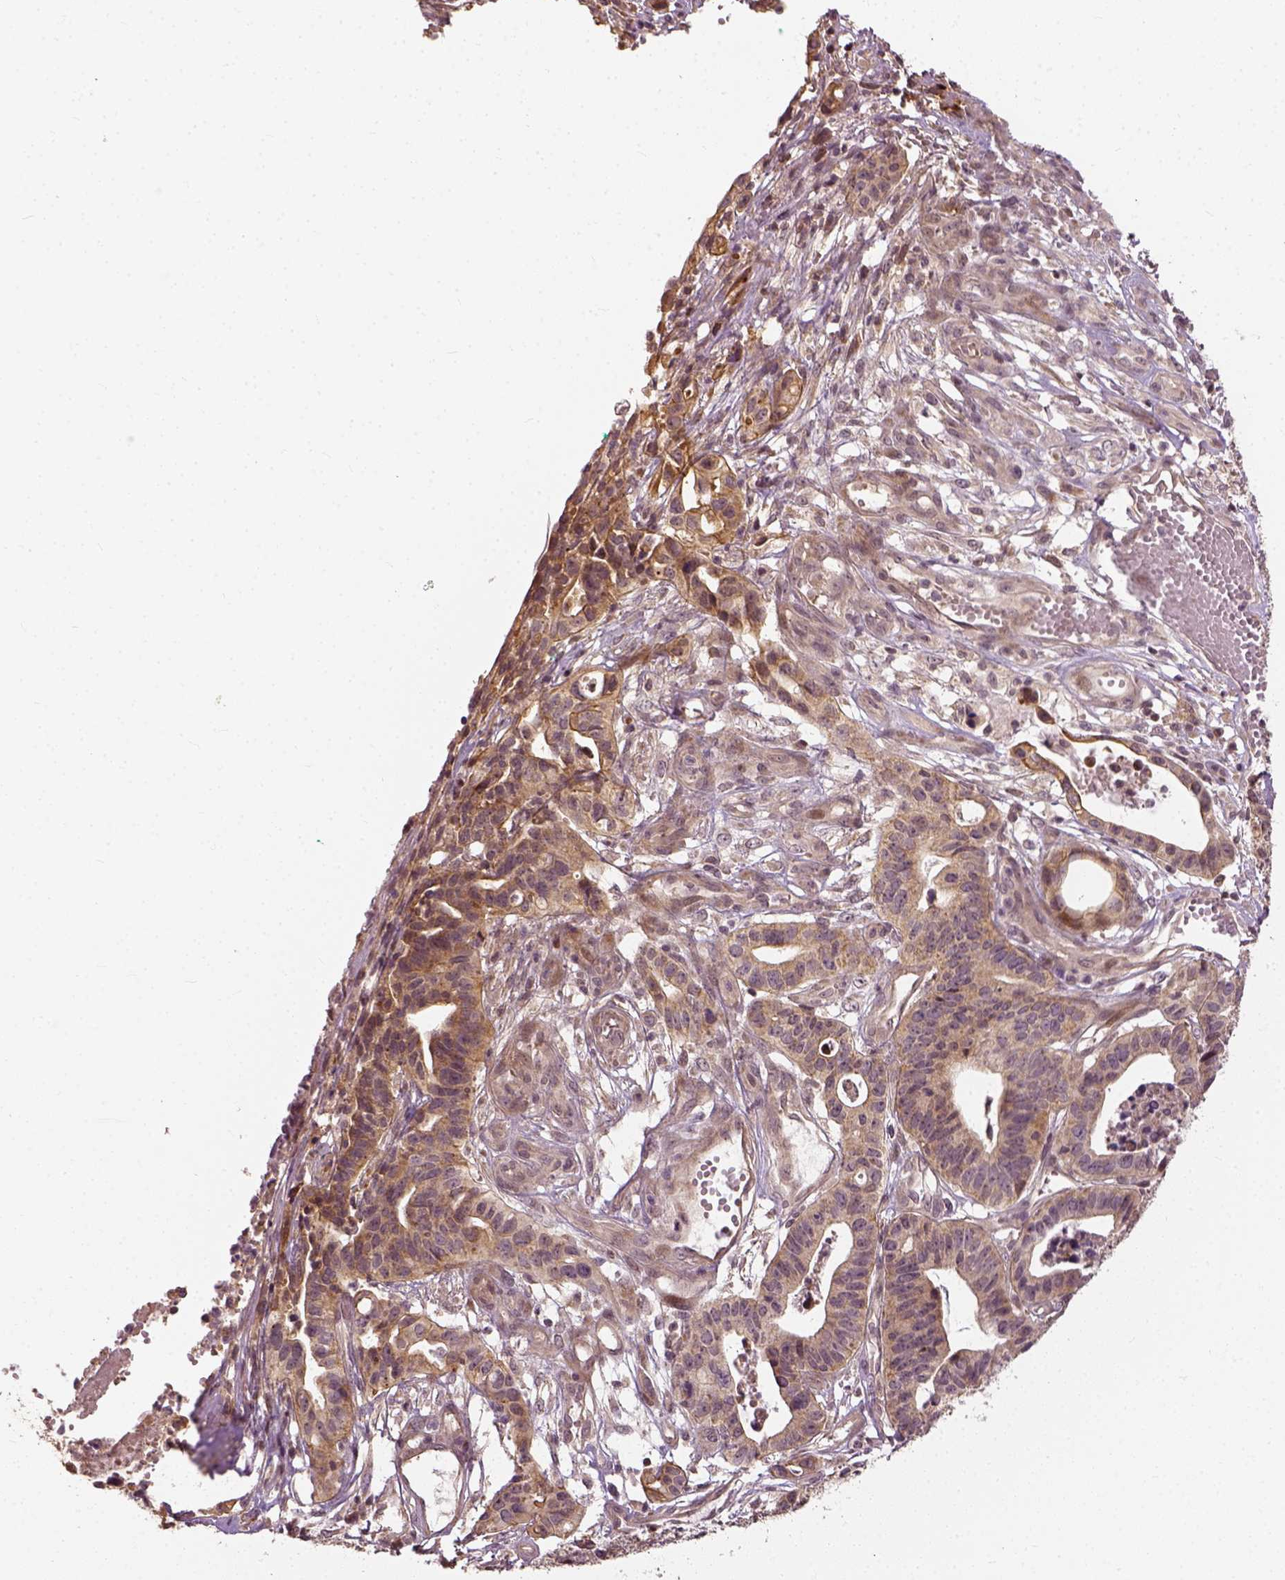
{"staining": {"intensity": "weak", "quantity": "25%-75%", "location": "cytoplasmic/membranous"}, "tissue": "stomach cancer", "cell_type": "Tumor cells", "image_type": "cancer", "snomed": [{"axis": "morphology", "description": "Adenocarcinoma, NOS"}, {"axis": "topography", "description": "Stomach, upper"}], "caption": "A micrograph showing weak cytoplasmic/membranous positivity in approximately 25%-75% of tumor cells in stomach adenocarcinoma, as visualized by brown immunohistochemical staining.", "gene": "VEGFA", "patient": {"sex": "female", "age": 67}}